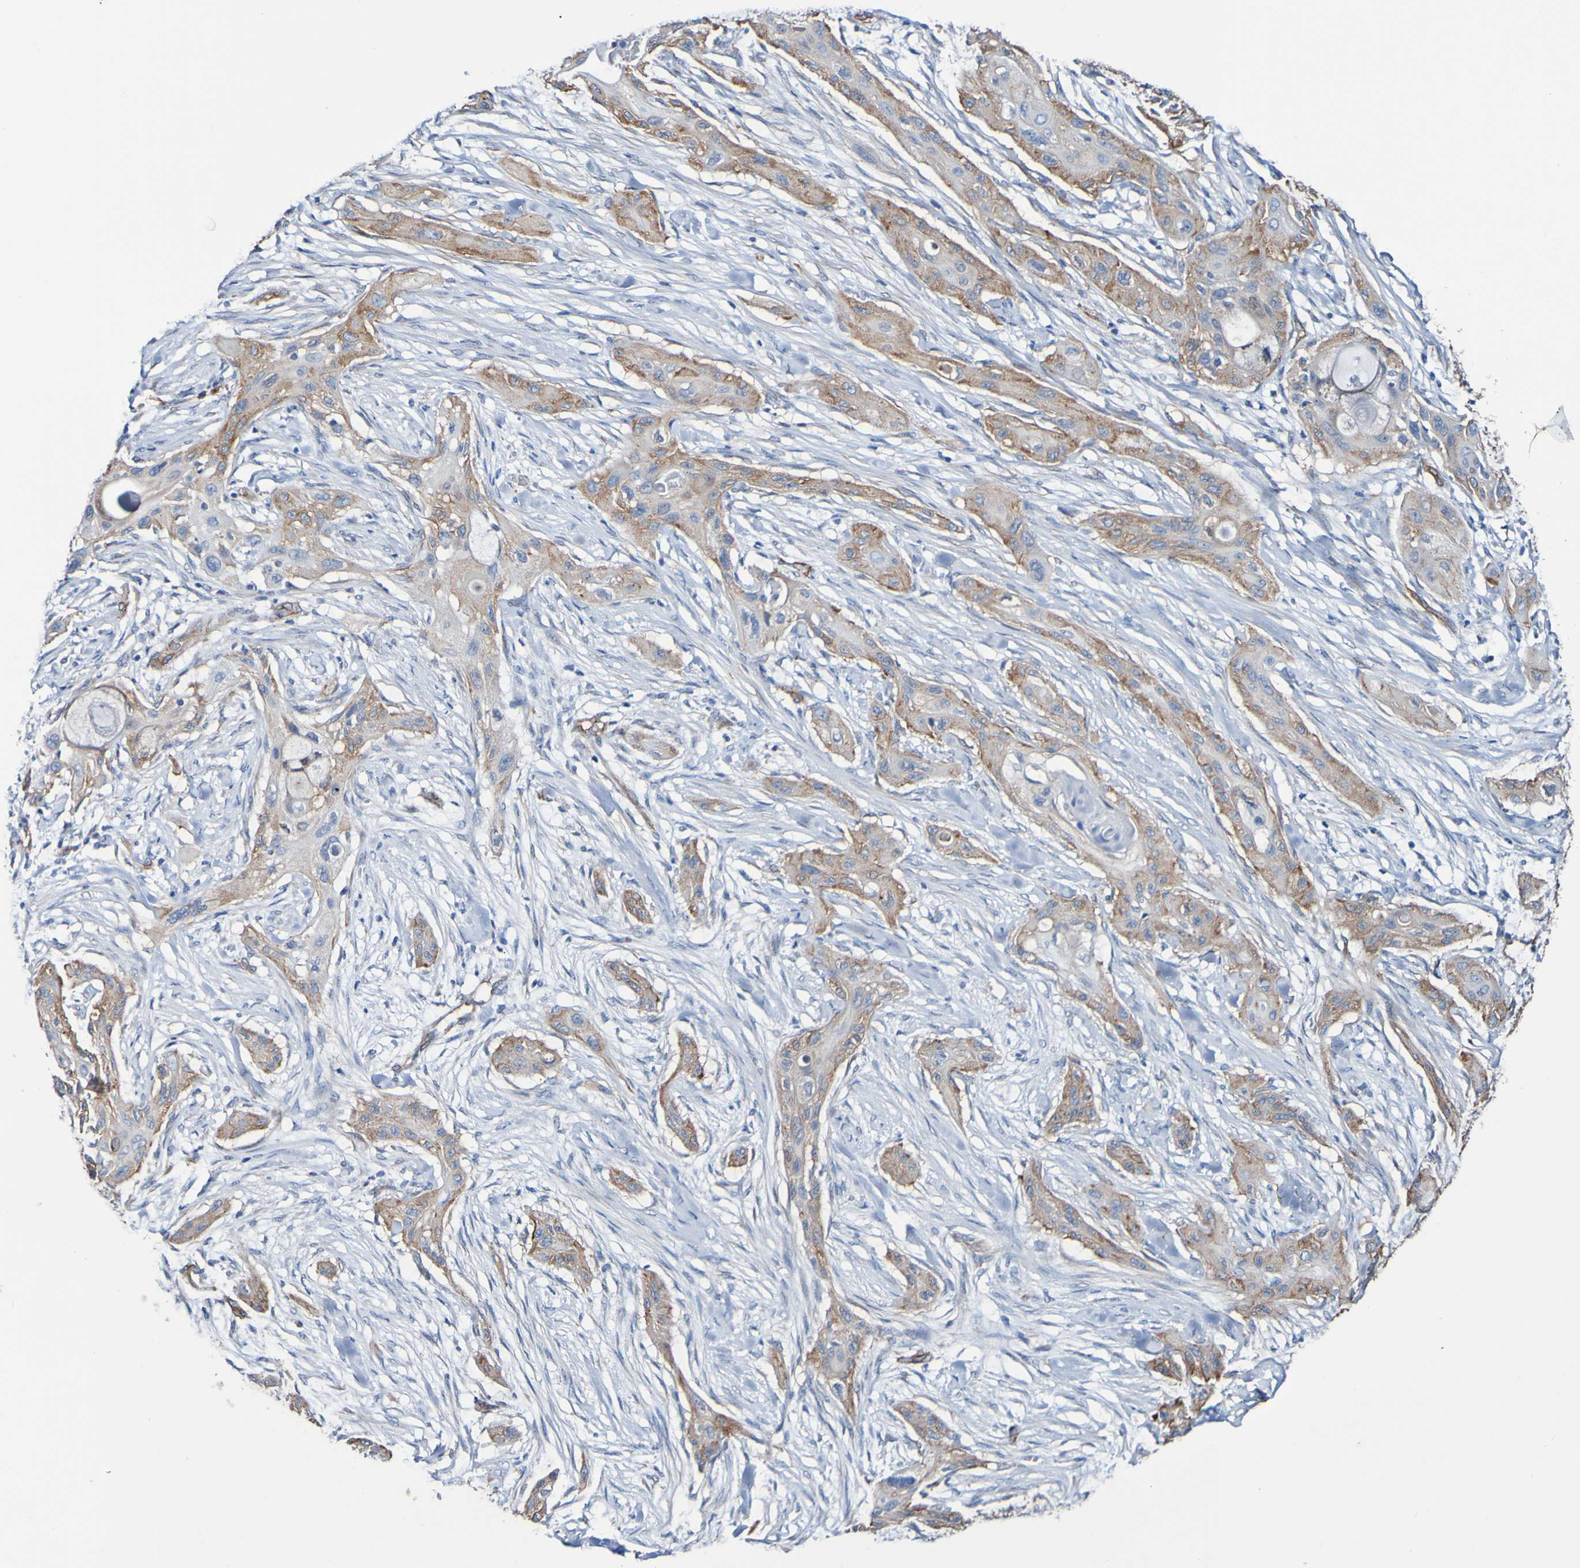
{"staining": {"intensity": "moderate", "quantity": ">75%", "location": "cytoplasmic/membranous"}, "tissue": "lung cancer", "cell_type": "Tumor cells", "image_type": "cancer", "snomed": [{"axis": "morphology", "description": "Squamous cell carcinoma, NOS"}, {"axis": "topography", "description": "Lung"}], "caption": "The photomicrograph displays a brown stain indicating the presence of a protein in the cytoplasmic/membranous of tumor cells in lung cancer (squamous cell carcinoma). (Brightfield microscopy of DAB IHC at high magnification).", "gene": "ELMOD3", "patient": {"sex": "female", "age": 47}}